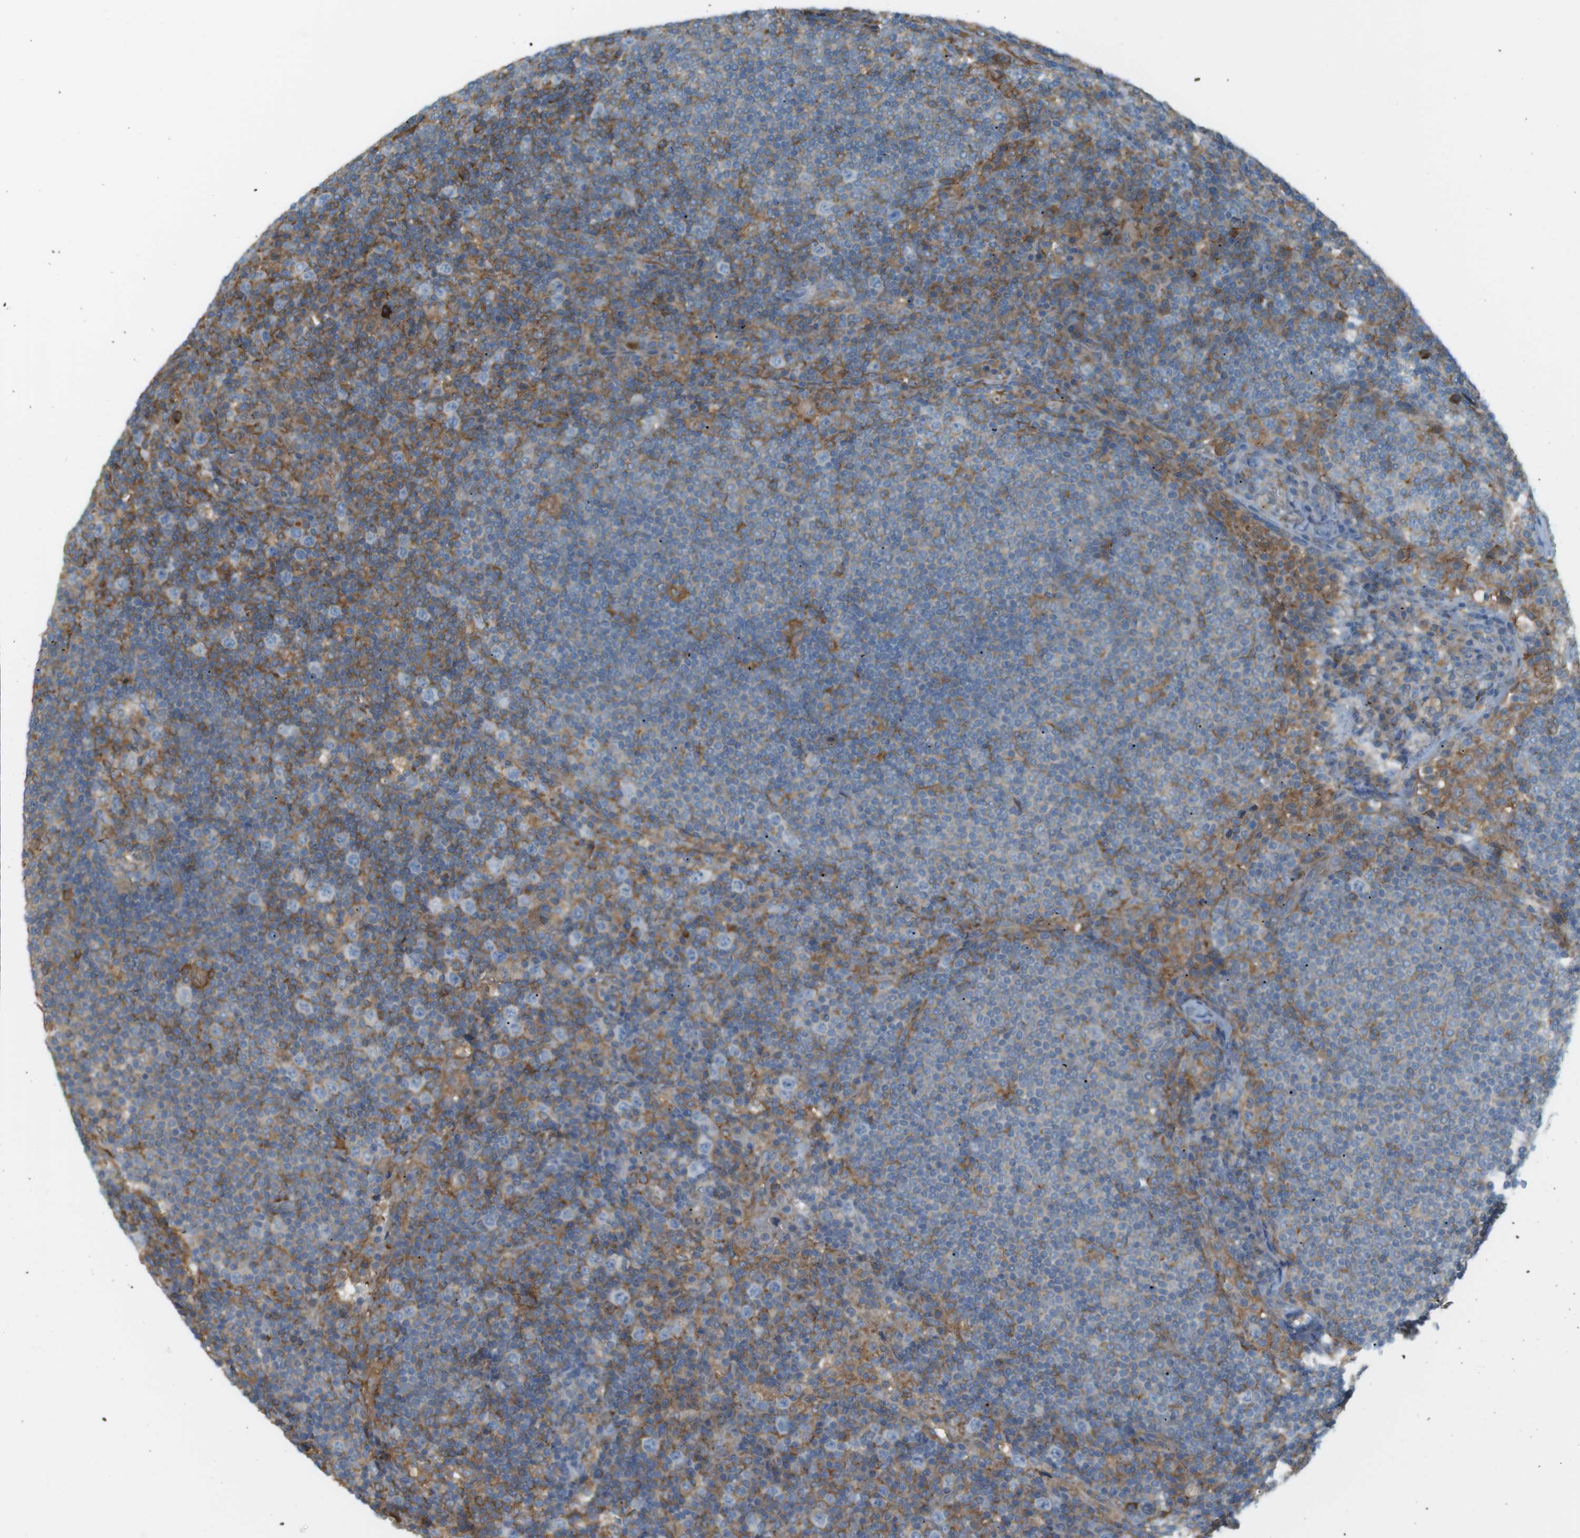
{"staining": {"intensity": "moderate", "quantity": "25%-75%", "location": "cytoplasmic/membranous"}, "tissue": "lymph node", "cell_type": "Germinal center cells", "image_type": "normal", "snomed": [{"axis": "morphology", "description": "Normal tissue, NOS"}, {"axis": "topography", "description": "Lymph node"}], "caption": "Immunohistochemical staining of unremarkable lymph node displays 25%-75% levels of moderate cytoplasmic/membranous protein positivity in approximately 25%-75% of germinal center cells. Nuclei are stained in blue.", "gene": "PEPD", "patient": {"sex": "female", "age": 53}}